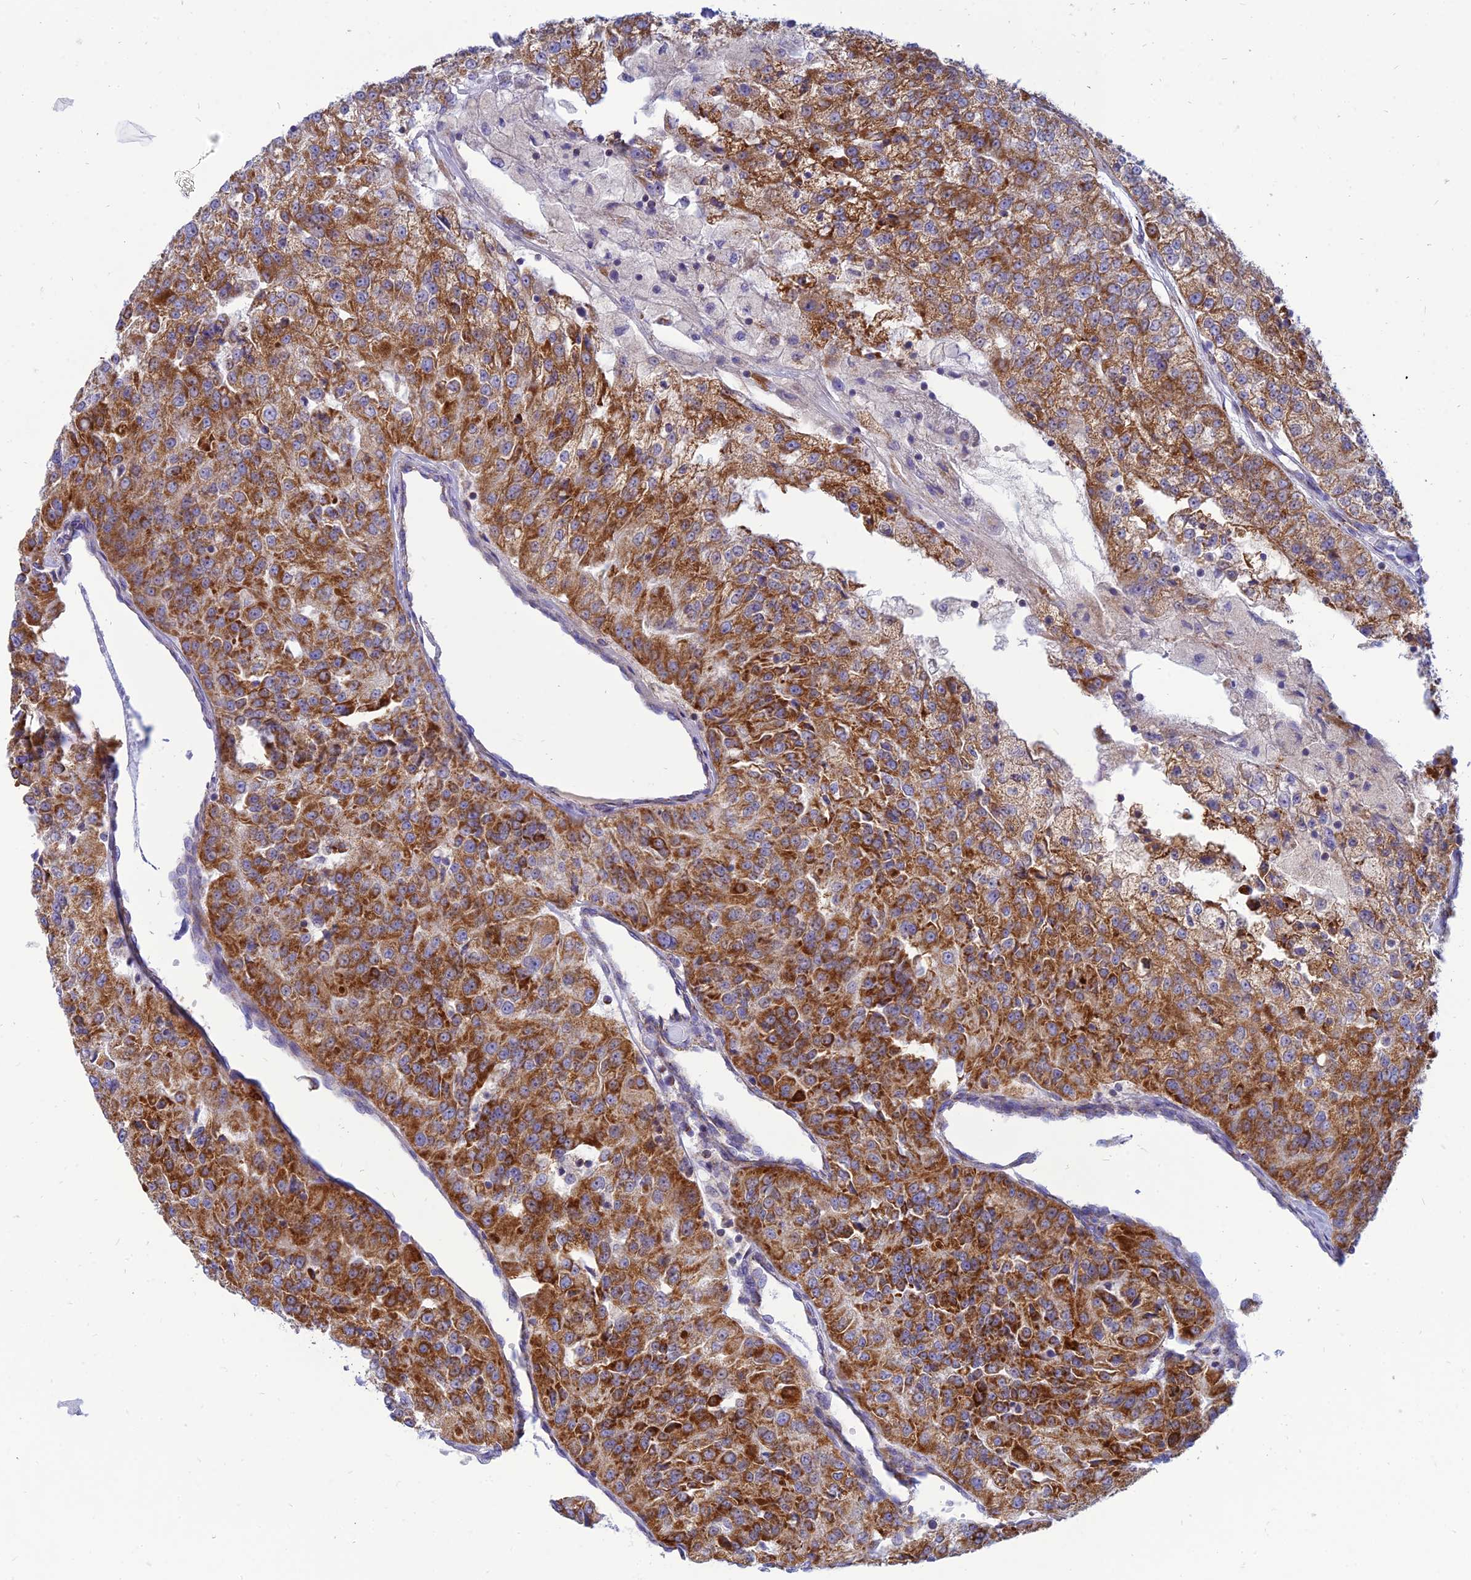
{"staining": {"intensity": "strong", "quantity": ">75%", "location": "cytoplasmic/membranous"}, "tissue": "renal cancer", "cell_type": "Tumor cells", "image_type": "cancer", "snomed": [{"axis": "morphology", "description": "Adenocarcinoma, NOS"}, {"axis": "topography", "description": "Kidney"}], "caption": "This photomicrograph displays immunohistochemistry (IHC) staining of adenocarcinoma (renal), with high strong cytoplasmic/membranous expression in approximately >75% of tumor cells.", "gene": "PACC1", "patient": {"sex": "female", "age": 63}}